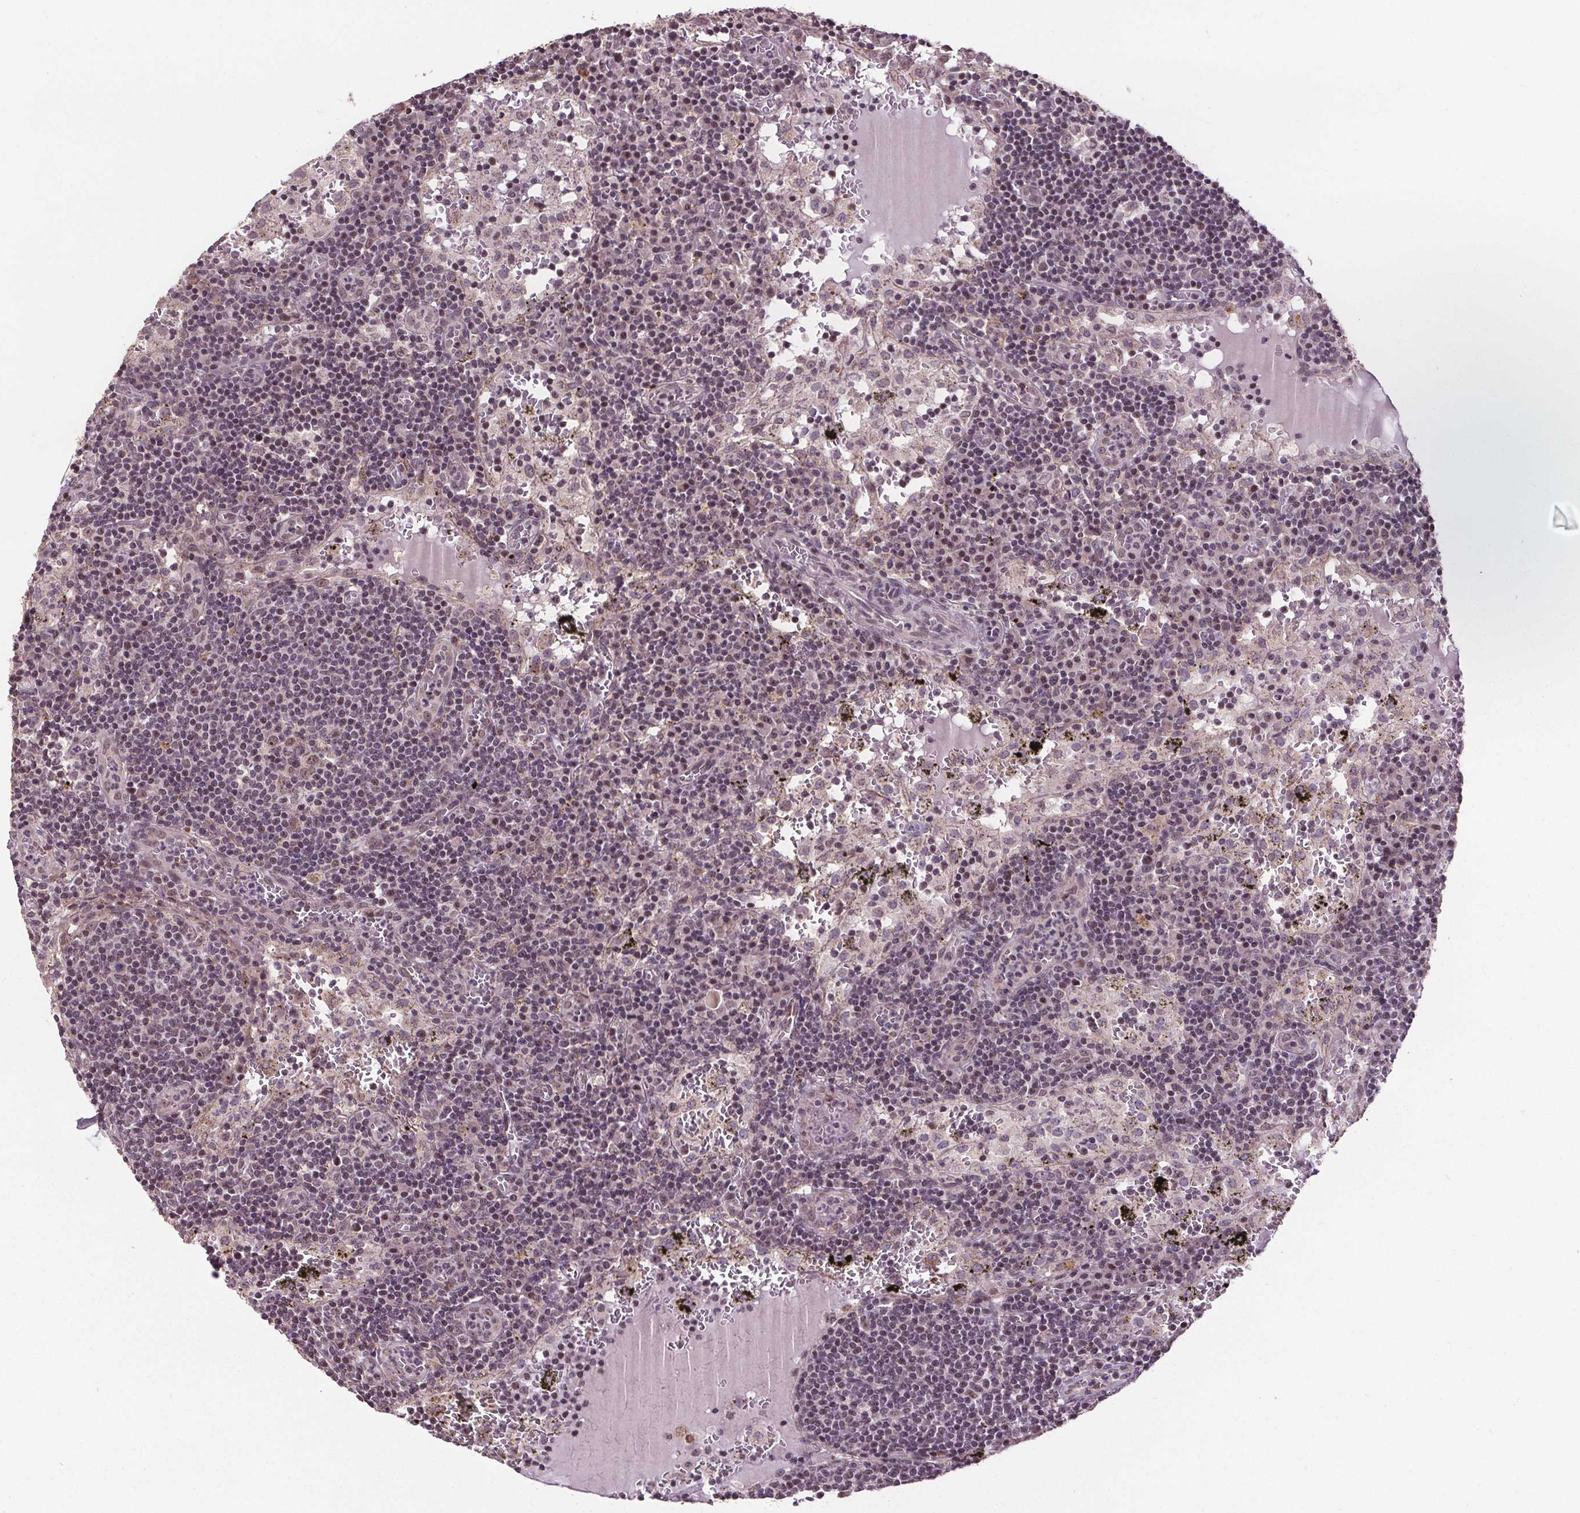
{"staining": {"intensity": "negative", "quantity": "none", "location": "none"}, "tissue": "lymph node", "cell_type": "Germinal center cells", "image_type": "normal", "snomed": [{"axis": "morphology", "description": "Normal tissue, NOS"}, {"axis": "topography", "description": "Lymph node"}], "caption": "IHC micrograph of normal lymph node: human lymph node stained with DAB reveals no significant protein staining in germinal center cells. The staining is performed using DAB (3,3'-diaminobenzidine) brown chromogen with nuclei counter-stained in using hematoxylin.", "gene": "KIAA0232", "patient": {"sex": "male", "age": 62}}